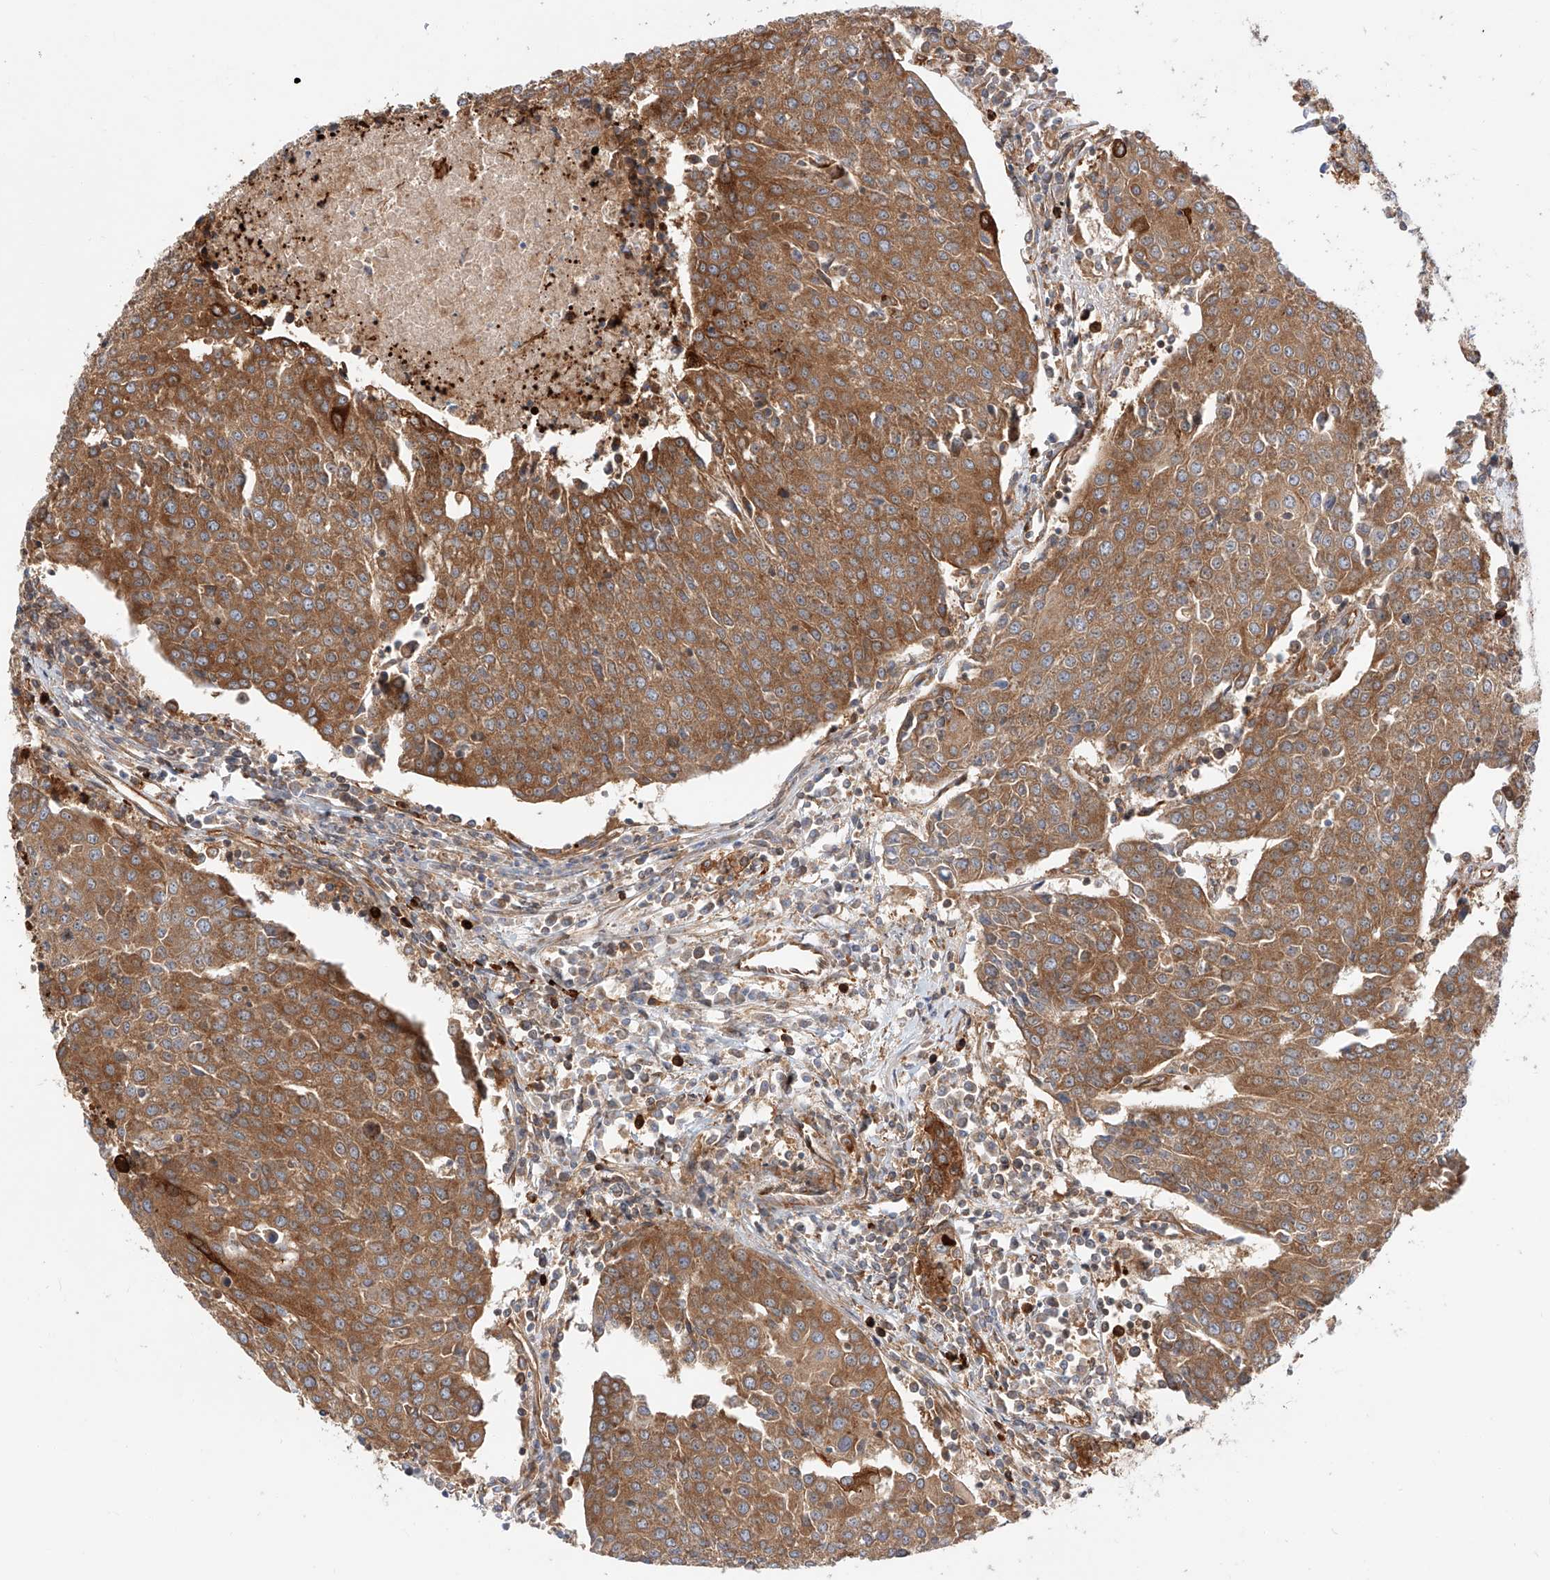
{"staining": {"intensity": "moderate", "quantity": ">75%", "location": "cytoplasmic/membranous"}, "tissue": "urothelial cancer", "cell_type": "Tumor cells", "image_type": "cancer", "snomed": [{"axis": "morphology", "description": "Urothelial carcinoma, High grade"}, {"axis": "topography", "description": "Urinary bladder"}], "caption": "Protein expression analysis of urothelial carcinoma (high-grade) demonstrates moderate cytoplasmic/membranous staining in about >75% of tumor cells.", "gene": "ISCA2", "patient": {"sex": "female", "age": 85}}